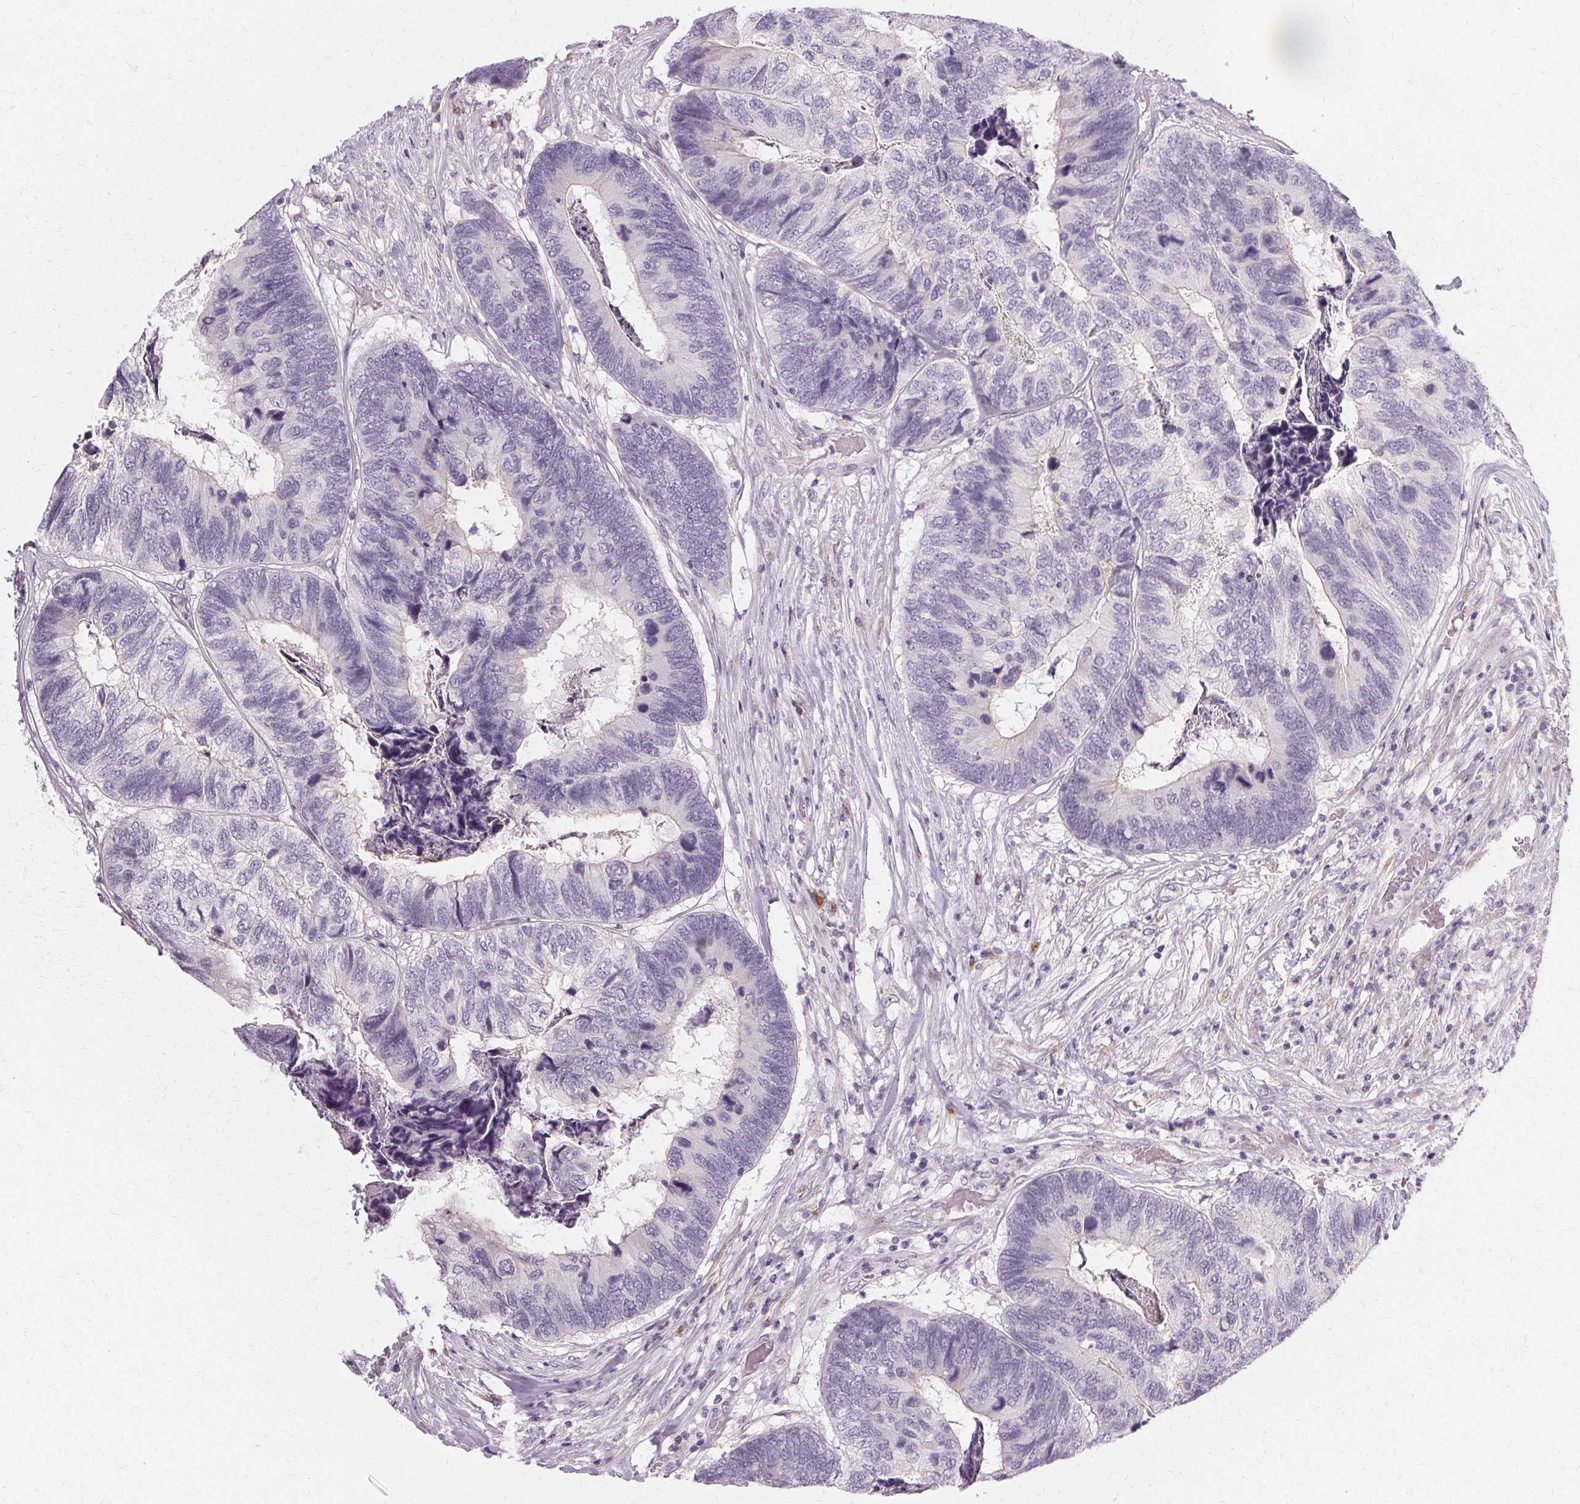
{"staining": {"intensity": "negative", "quantity": "none", "location": "none"}, "tissue": "colorectal cancer", "cell_type": "Tumor cells", "image_type": "cancer", "snomed": [{"axis": "morphology", "description": "Adenocarcinoma, NOS"}, {"axis": "topography", "description": "Colon"}], "caption": "Immunohistochemical staining of human adenocarcinoma (colorectal) displays no significant positivity in tumor cells.", "gene": "FCRL3", "patient": {"sex": "female", "age": 67}}